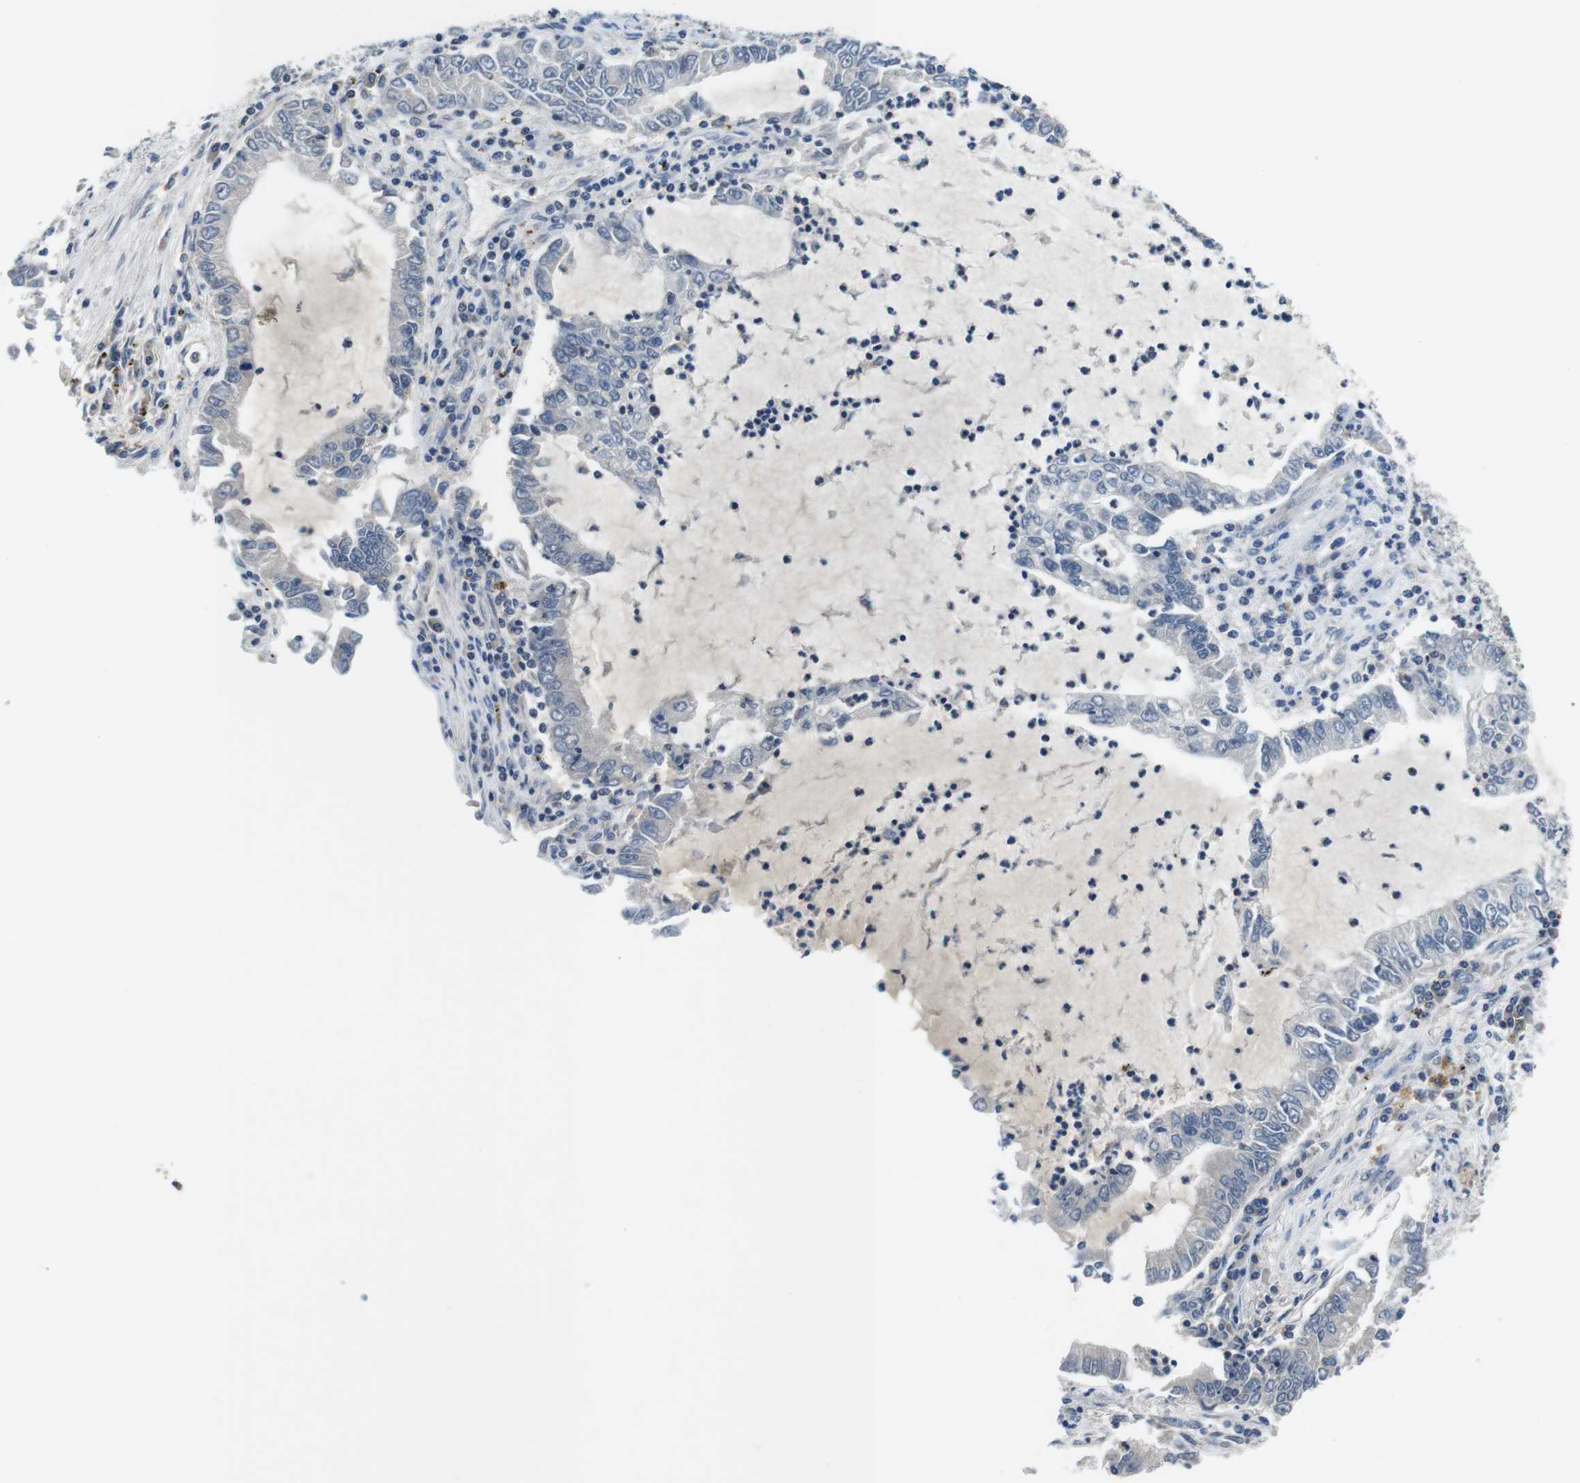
{"staining": {"intensity": "negative", "quantity": "none", "location": "none"}, "tissue": "lung cancer", "cell_type": "Tumor cells", "image_type": "cancer", "snomed": [{"axis": "morphology", "description": "Adenocarcinoma, NOS"}, {"axis": "topography", "description": "Lung"}], "caption": "The image demonstrates no significant staining in tumor cells of lung cancer (adenocarcinoma).", "gene": "PIK3CD", "patient": {"sex": "female", "age": 51}}